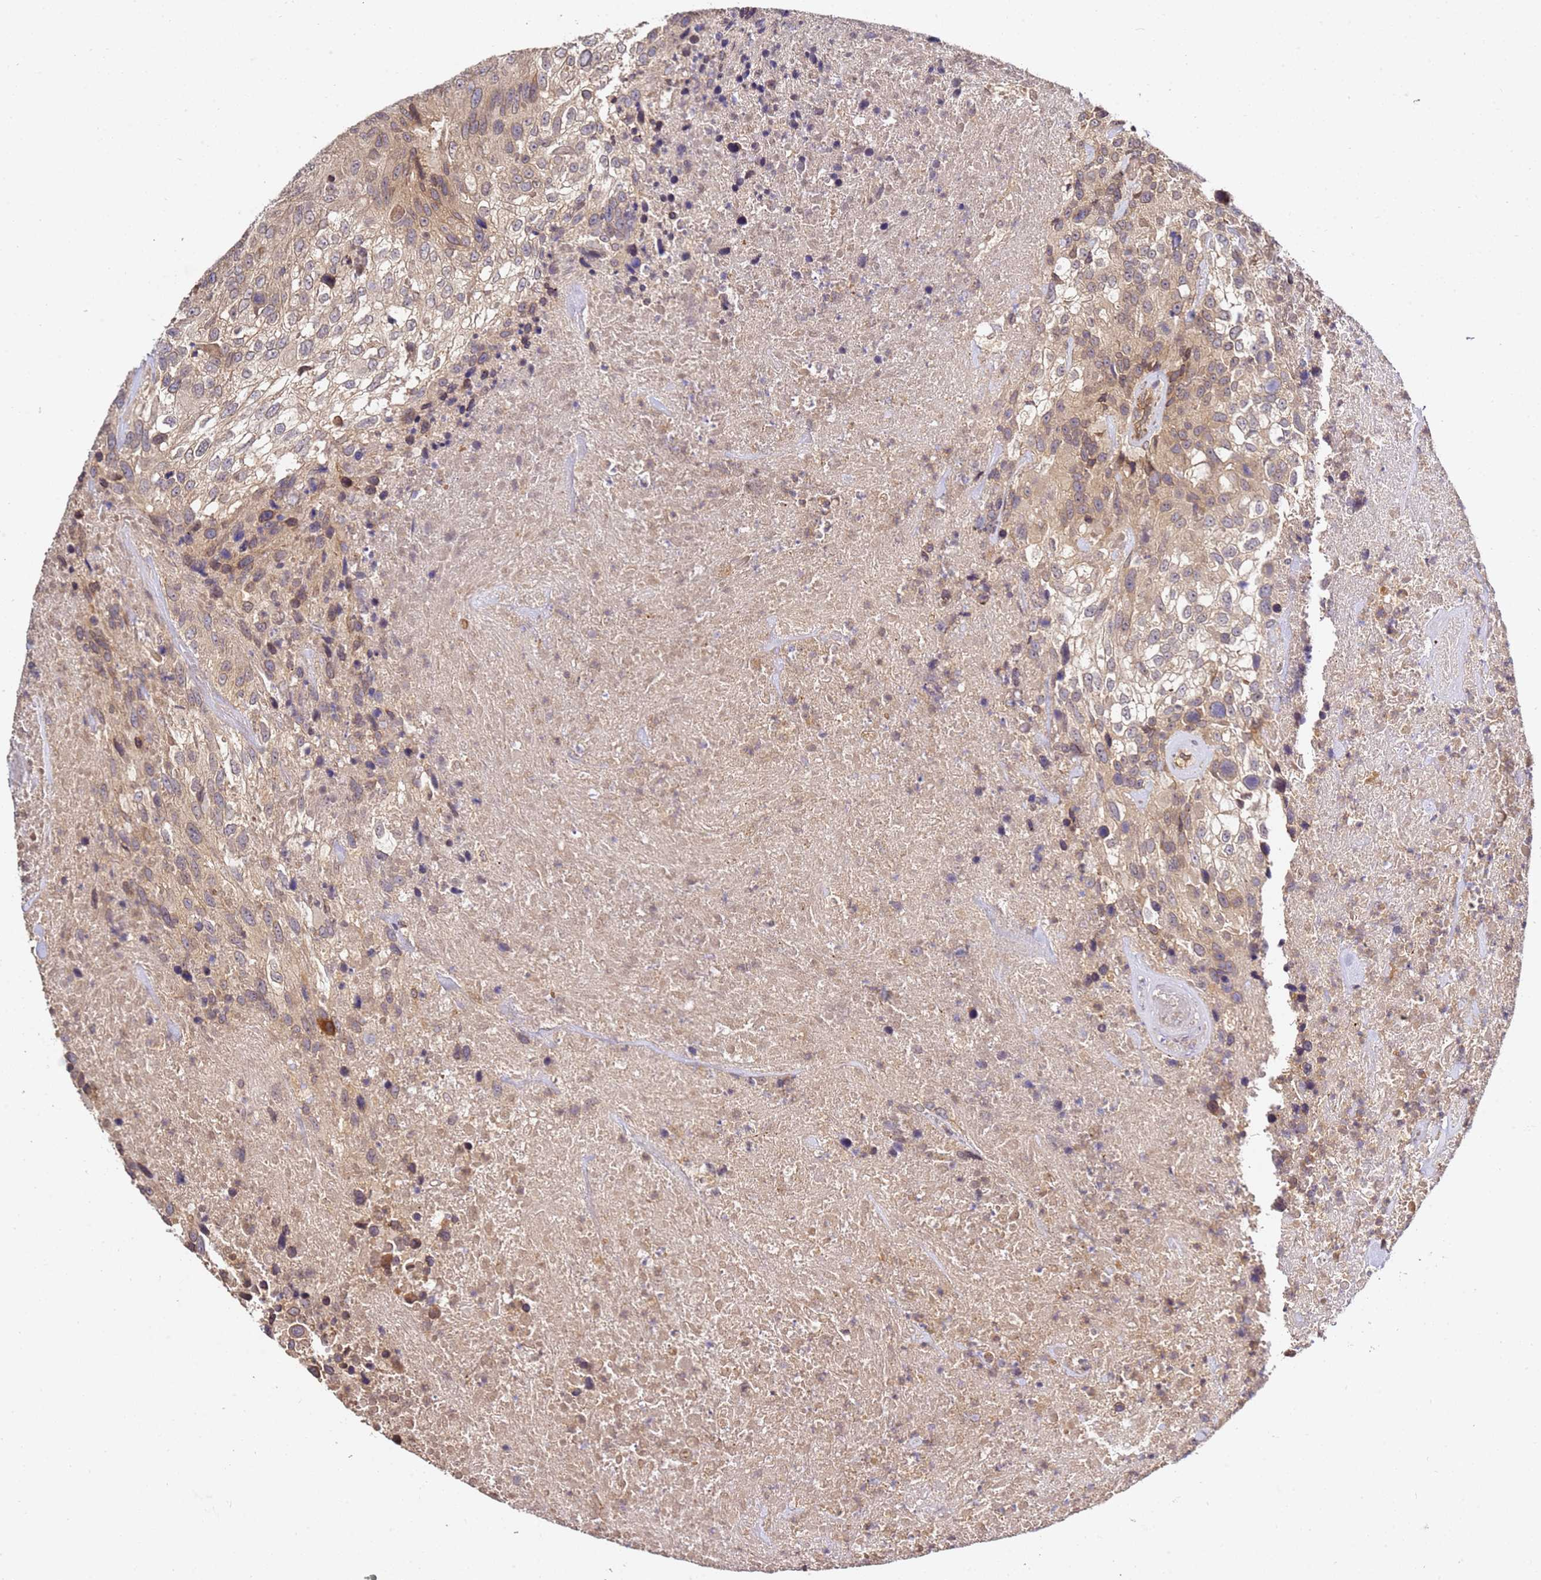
{"staining": {"intensity": "moderate", "quantity": ">75%", "location": "cytoplasmic/membranous"}, "tissue": "urothelial cancer", "cell_type": "Tumor cells", "image_type": "cancer", "snomed": [{"axis": "morphology", "description": "Urothelial carcinoma, High grade"}, {"axis": "topography", "description": "Urinary bladder"}], "caption": "Moderate cytoplasmic/membranous protein positivity is seen in about >75% of tumor cells in urothelial cancer.", "gene": "OSBPL2", "patient": {"sex": "female", "age": 70}}